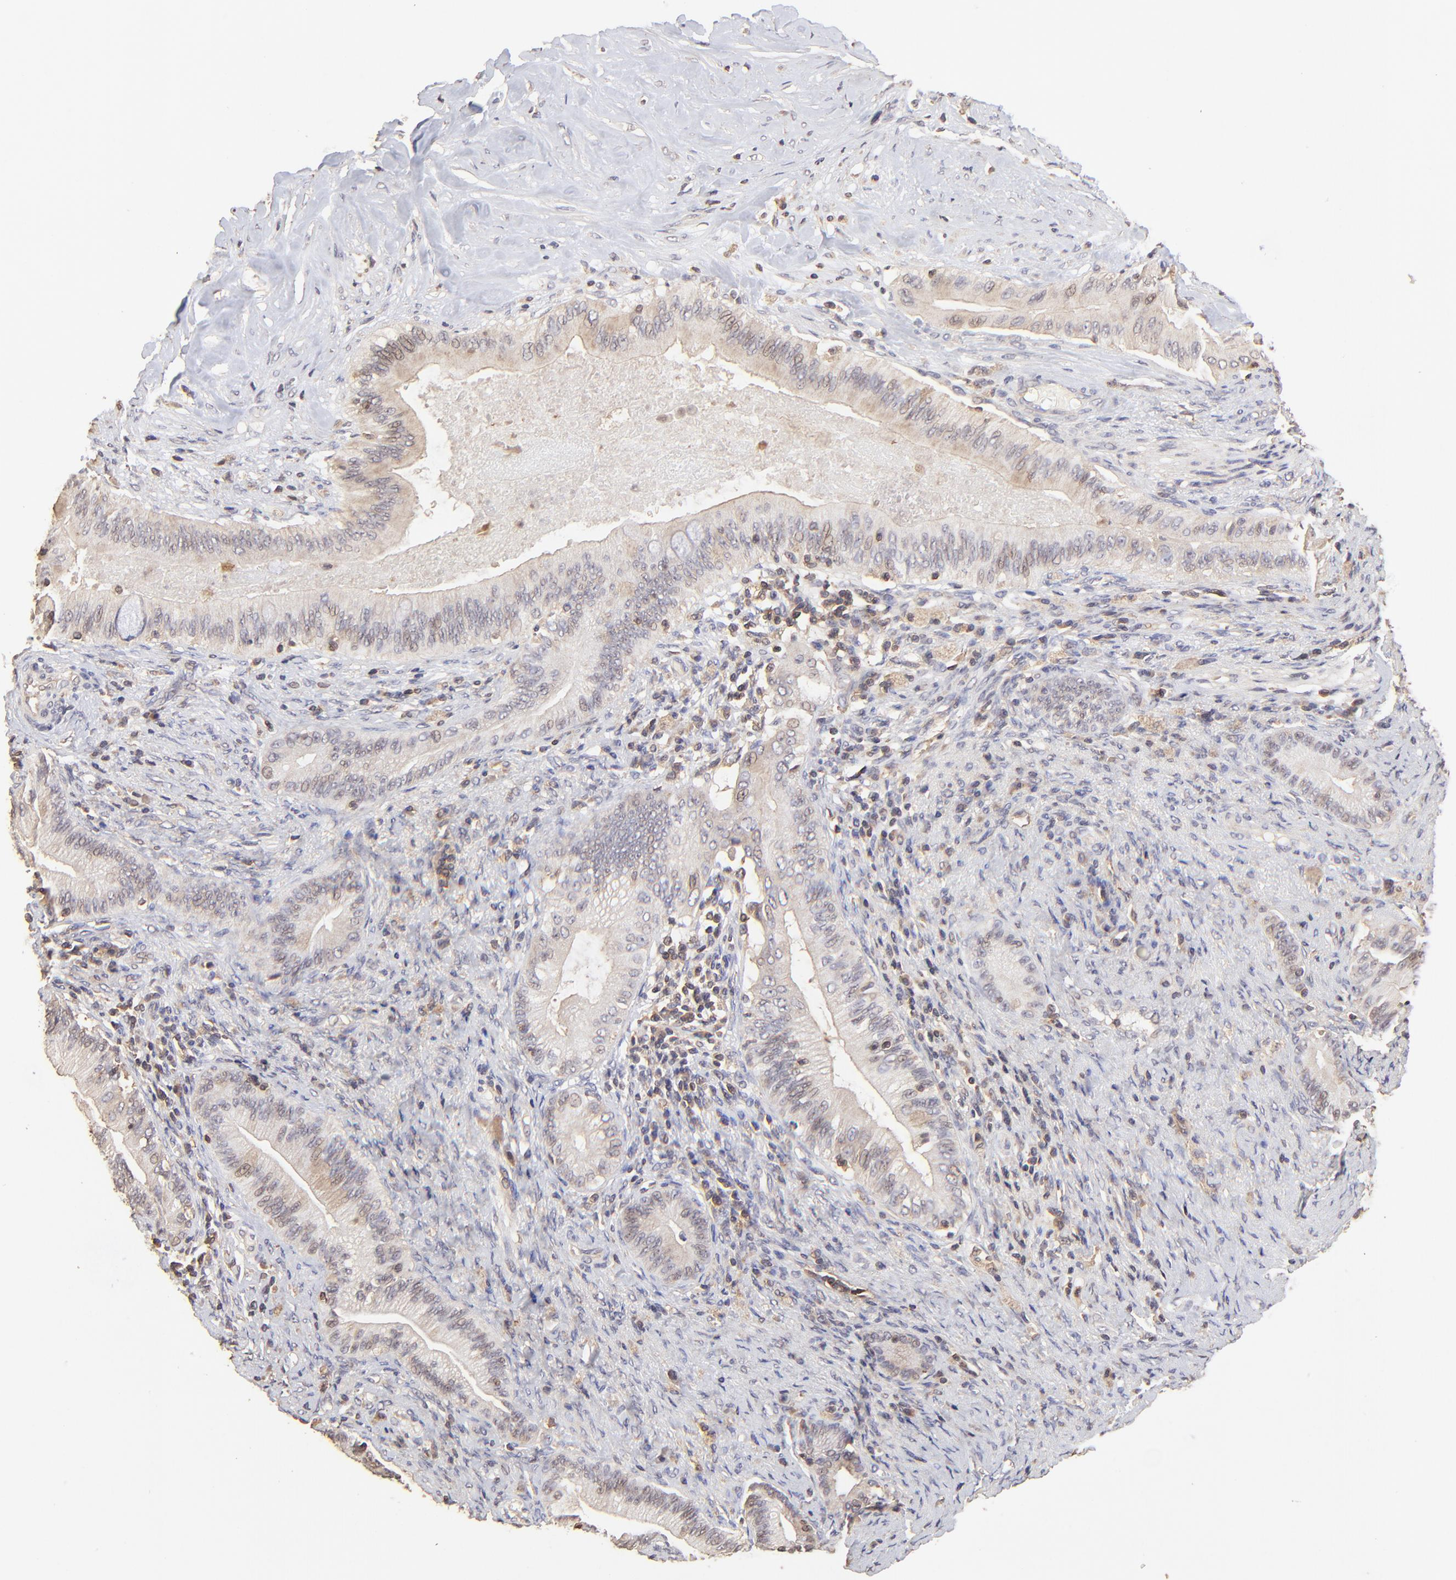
{"staining": {"intensity": "weak", "quantity": ">75%", "location": "cytoplasmic/membranous"}, "tissue": "liver cancer", "cell_type": "Tumor cells", "image_type": "cancer", "snomed": [{"axis": "morphology", "description": "Cholangiocarcinoma"}, {"axis": "topography", "description": "Liver"}], "caption": "Human liver cancer (cholangiocarcinoma) stained for a protein (brown) exhibits weak cytoplasmic/membranous positive positivity in about >75% of tumor cells.", "gene": "STON2", "patient": {"sex": "male", "age": 58}}